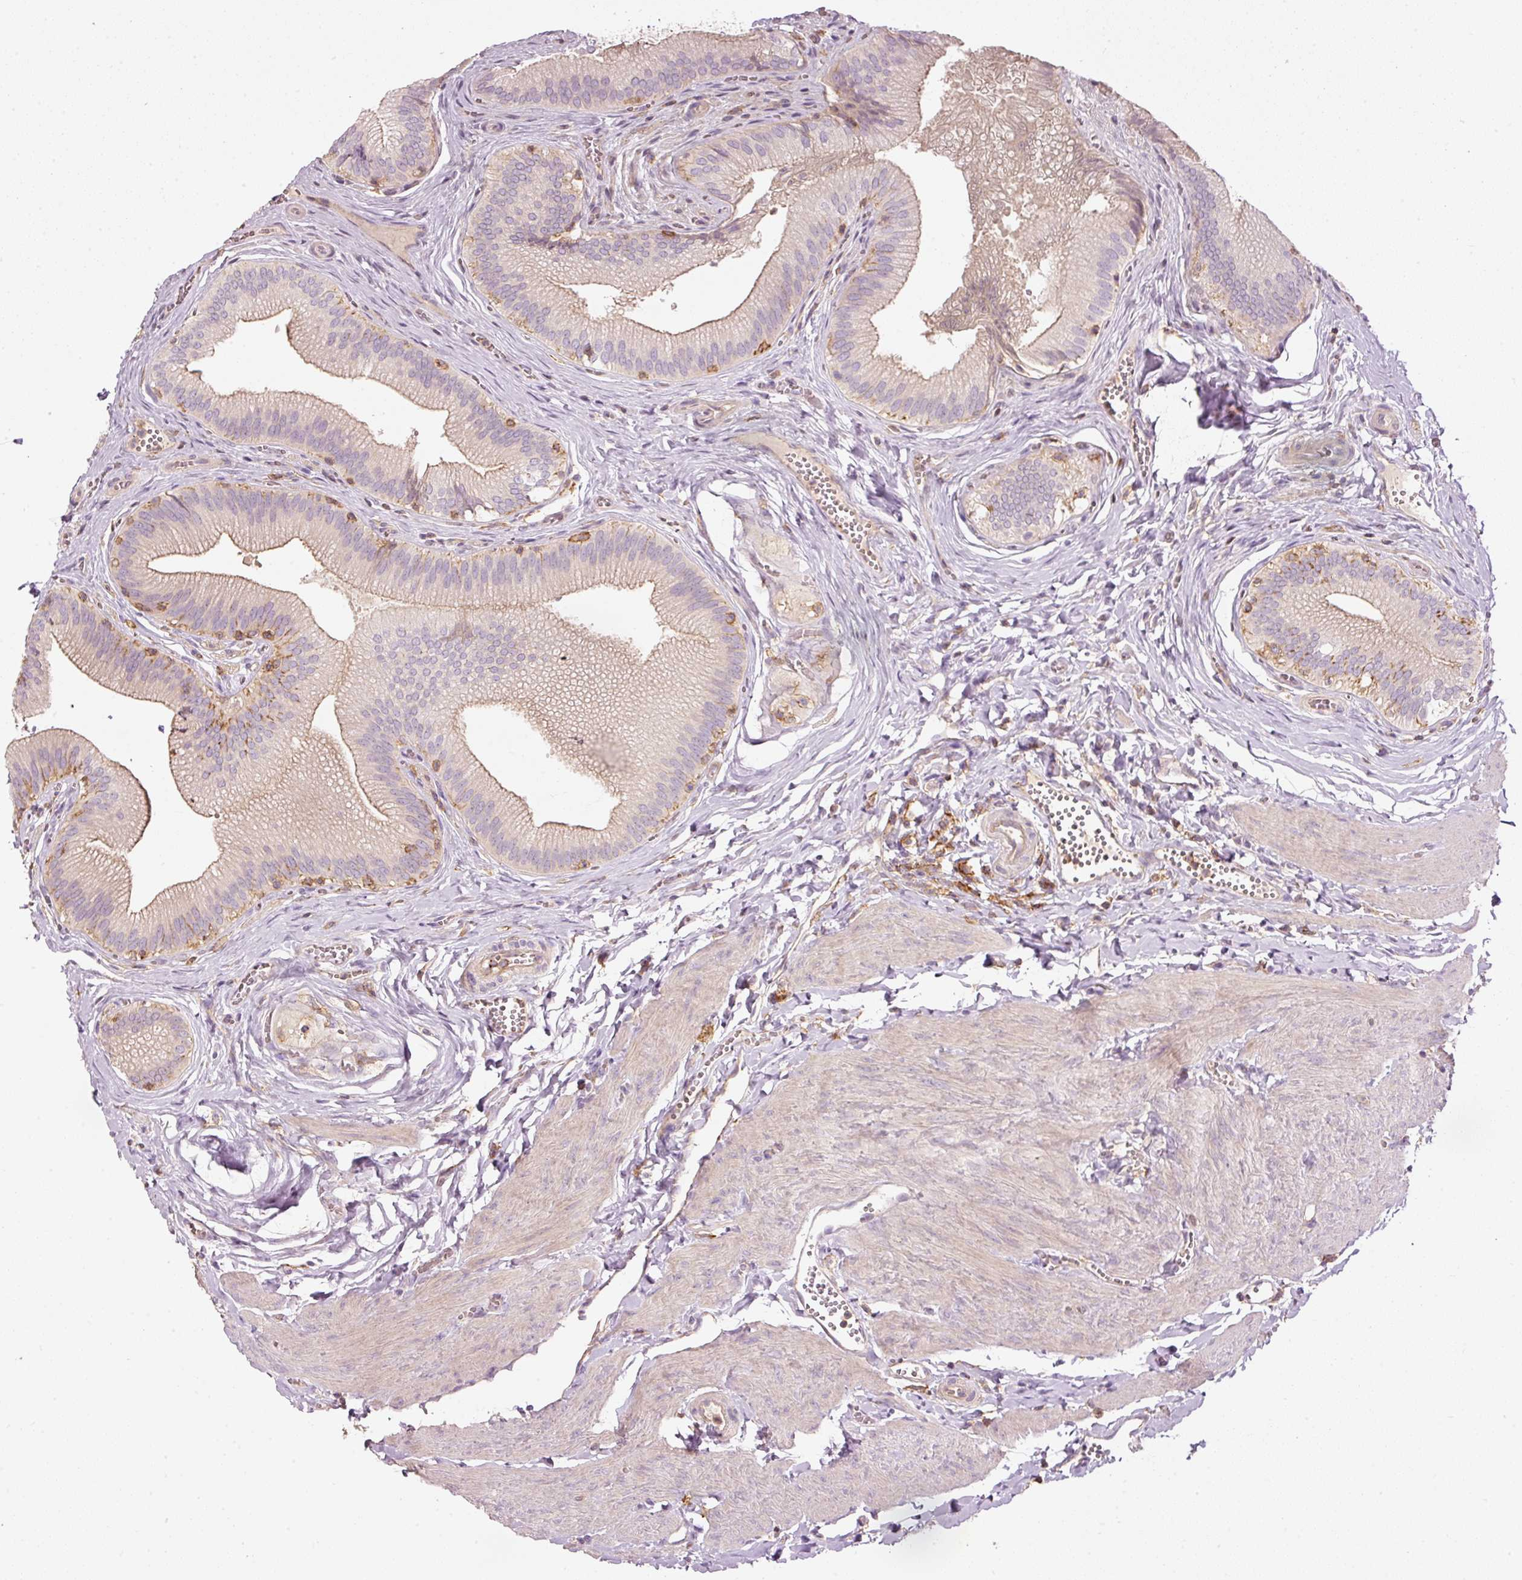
{"staining": {"intensity": "weak", "quantity": "25%-75%", "location": "cytoplasmic/membranous"}, "tissue": "gallbladder", "cell_type": "Glandular cells", "image_type": "normal", "snomed": [{"axis": "morphology", "description": "Normal tissue, NOS"}, {"axis": "topography", "description": "Gallbladder"}], "caption": "Immunohistochemical staining of benign gallbladder reveals weak cytoplasmic/membranous protein staining in approximately 25%-75% of glandular cells. (DAB IHC with brightfield microscopy, high magnification).", "gene": "SIPA1", "patient": {"sex": "male", "age": 17}}